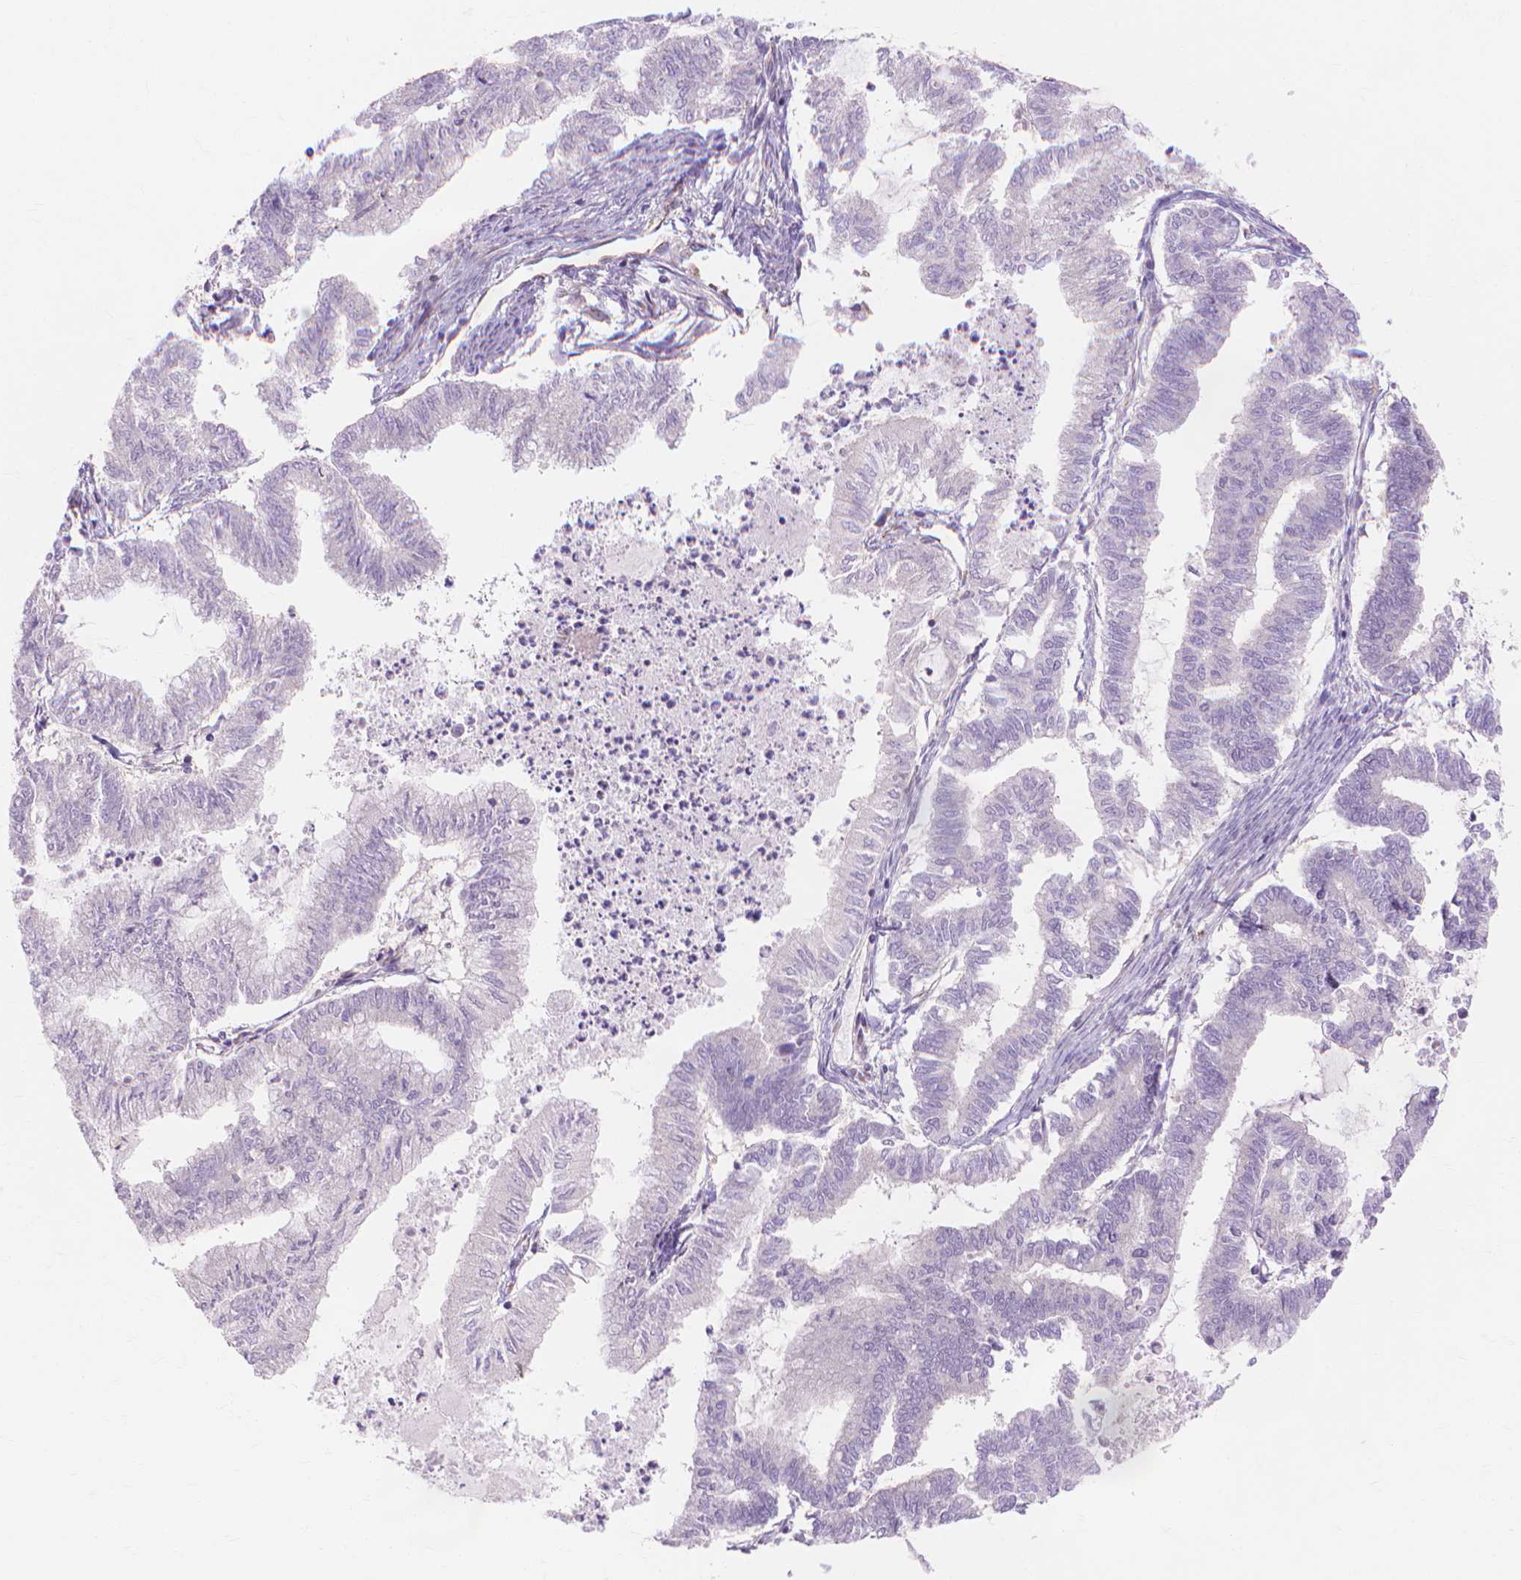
{"staining": {"intensity": "negative", "quantity": "none", "location": "none"}, "tissue": "endometrial cancer", "cell_type": "Tumor cells", "image_type": "cancer", "snomed": [{"axis": "morphology", "description": "Adenocarcinoma, NOS"}, {"axis": "topography", "description": "Endometrium"}], "caption": "Immunohistochemical staining of endometrial adenocarcinoma displays no significant expression in tumor cells. (DAB immunohistochemistry (IHC), high magnification).", "gene": "PRDM13", "patient": {"sex": "female", "age": 79}}